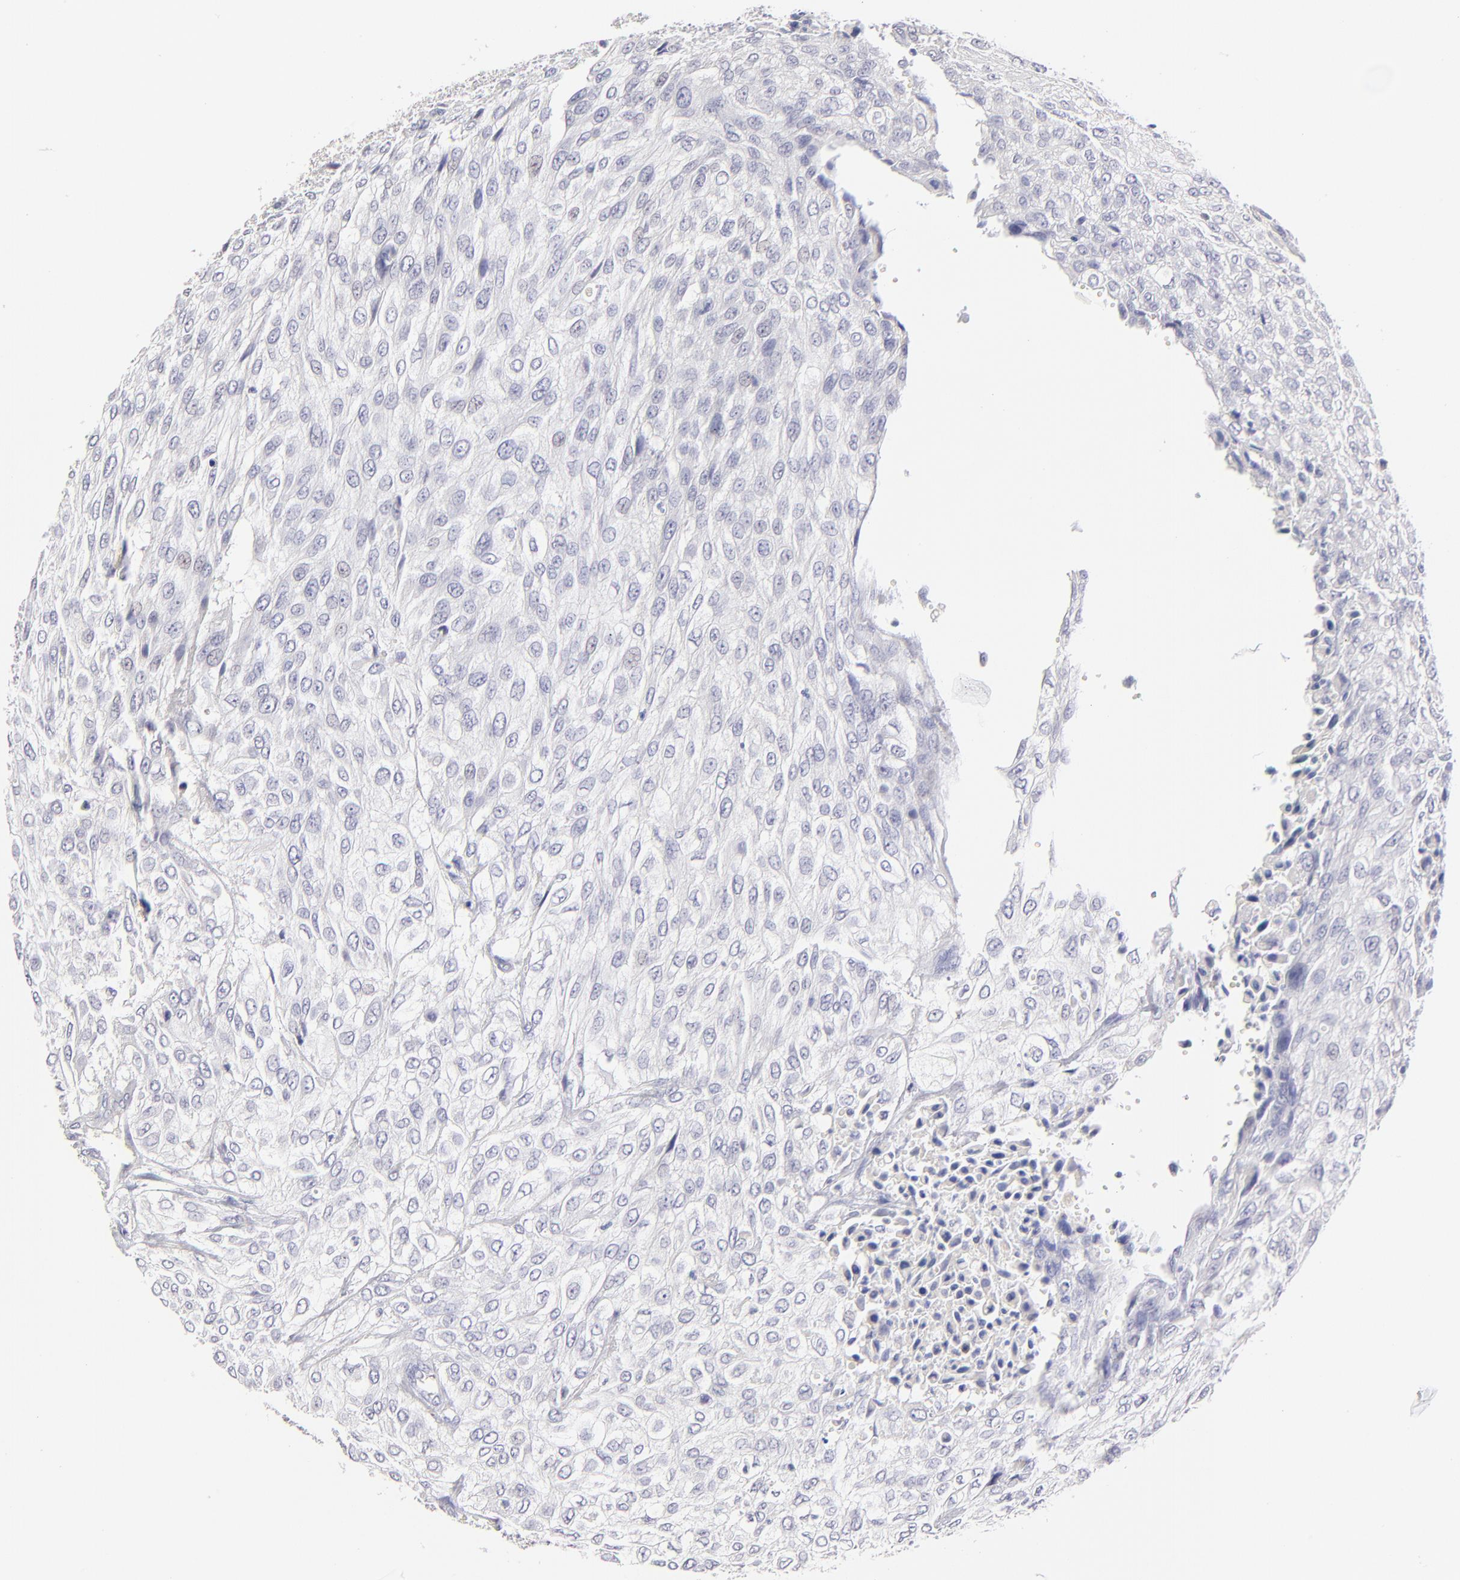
{"staining": {"intensity": "negative", "quantity": "none", "location": "none"}, "tissue": "urothelial cancer", "cell_type": "Tumor cells", "image_type": "cancer", "snomed": [{"axis": "morphology", "description": "Urothelial carcinoma, High grade"}, {"axis": "topography", "description": "Urinary bladder"}], "caption": "Urothelial cancer was stained to show a protein in brown. There is no significant staining in tumor cells.", "gene": "BTG2", "patient": {"sex": "male", "age": 57}}